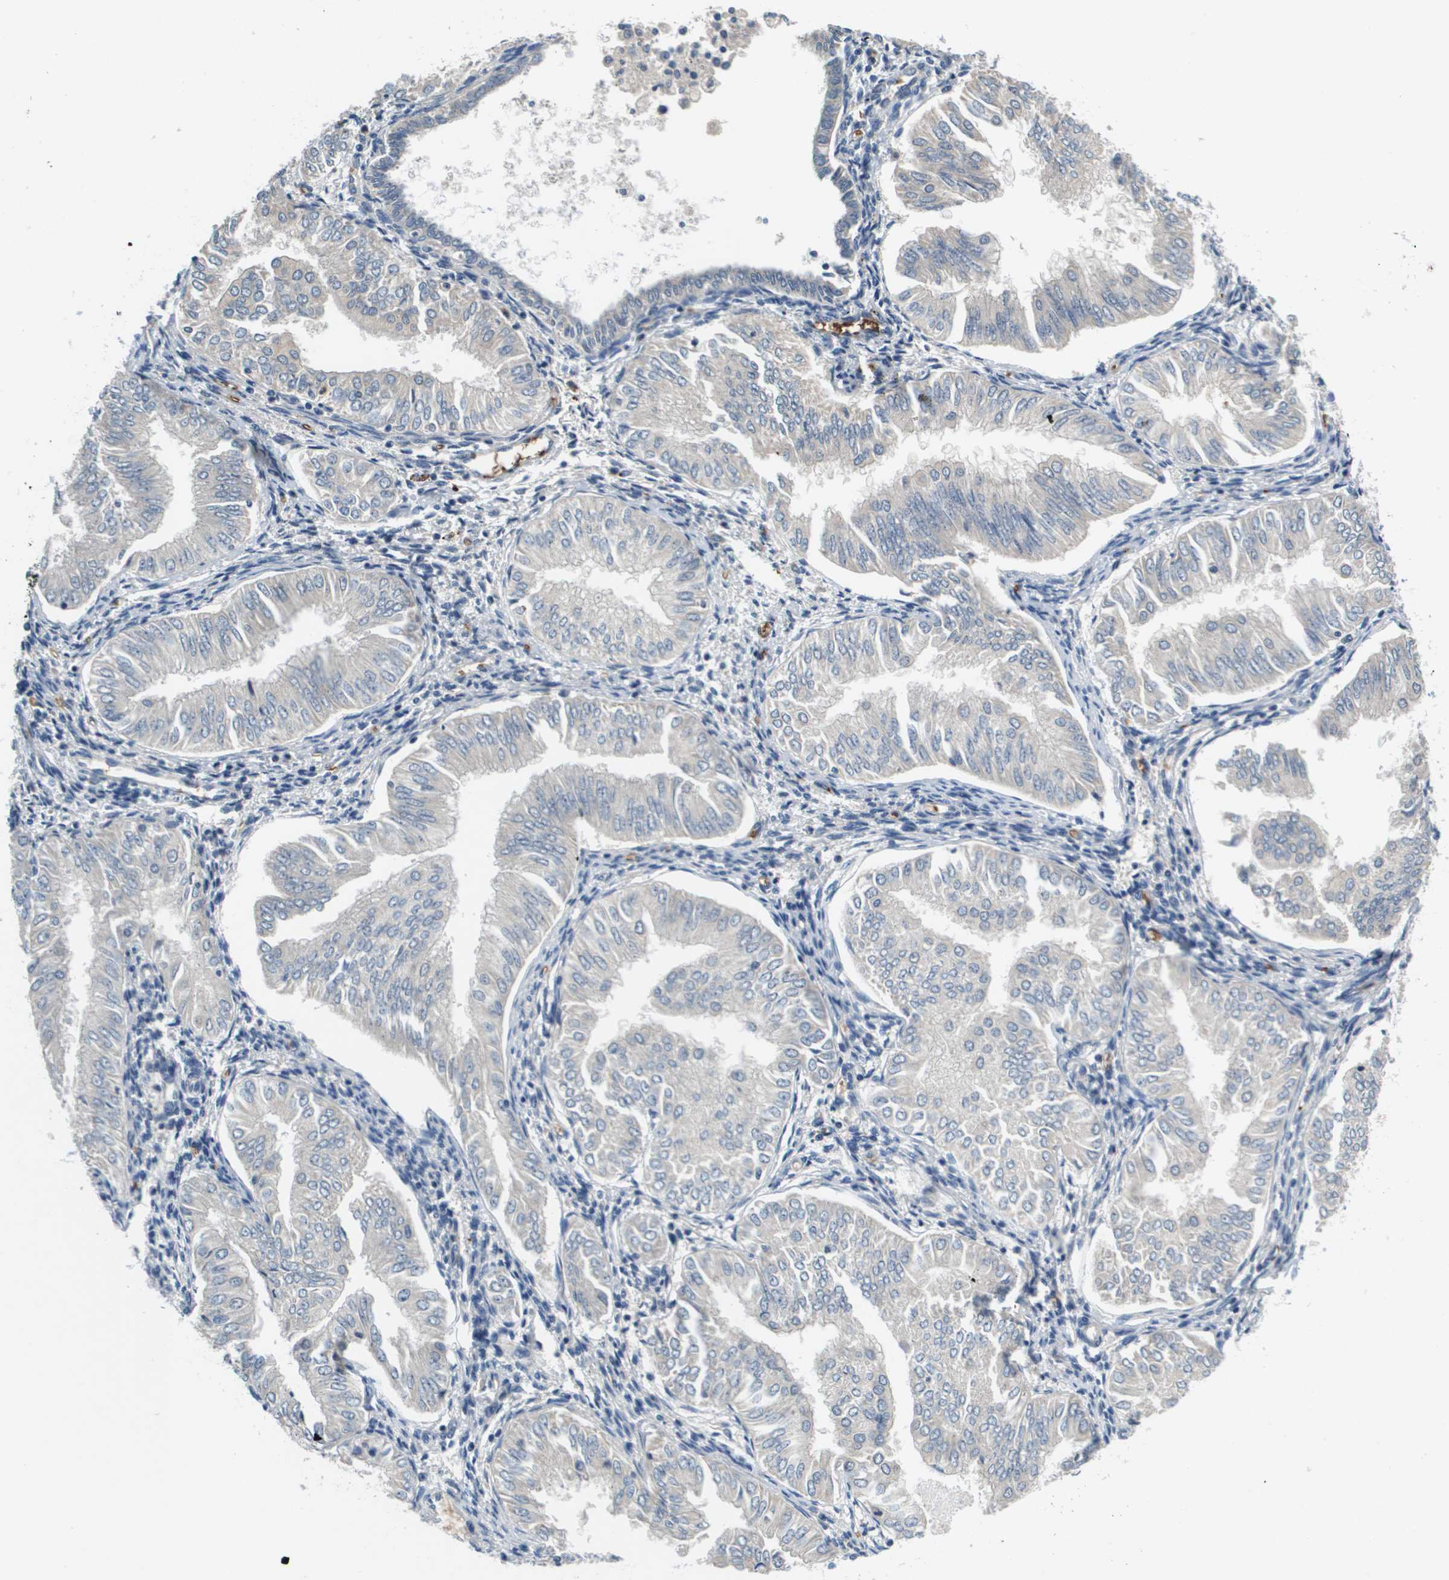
{"staining": {"intensity": "negative", "quantity": "none", "location": "none"}, "tissue": "endometrial cancer", "cell_type": "Tumor cells", "image_type": "cancer", "snomed": [{"axis": "morphology", "description": "Adenocarcinoma, NOS"}, {"axis": "topography", "description": "Endometrium"}], "caption": "Tumor cells are negative for protein expression in human endometrial cancer.", "gene": "KCNQ5", "patient": {"sex": "female", "age": 53}}